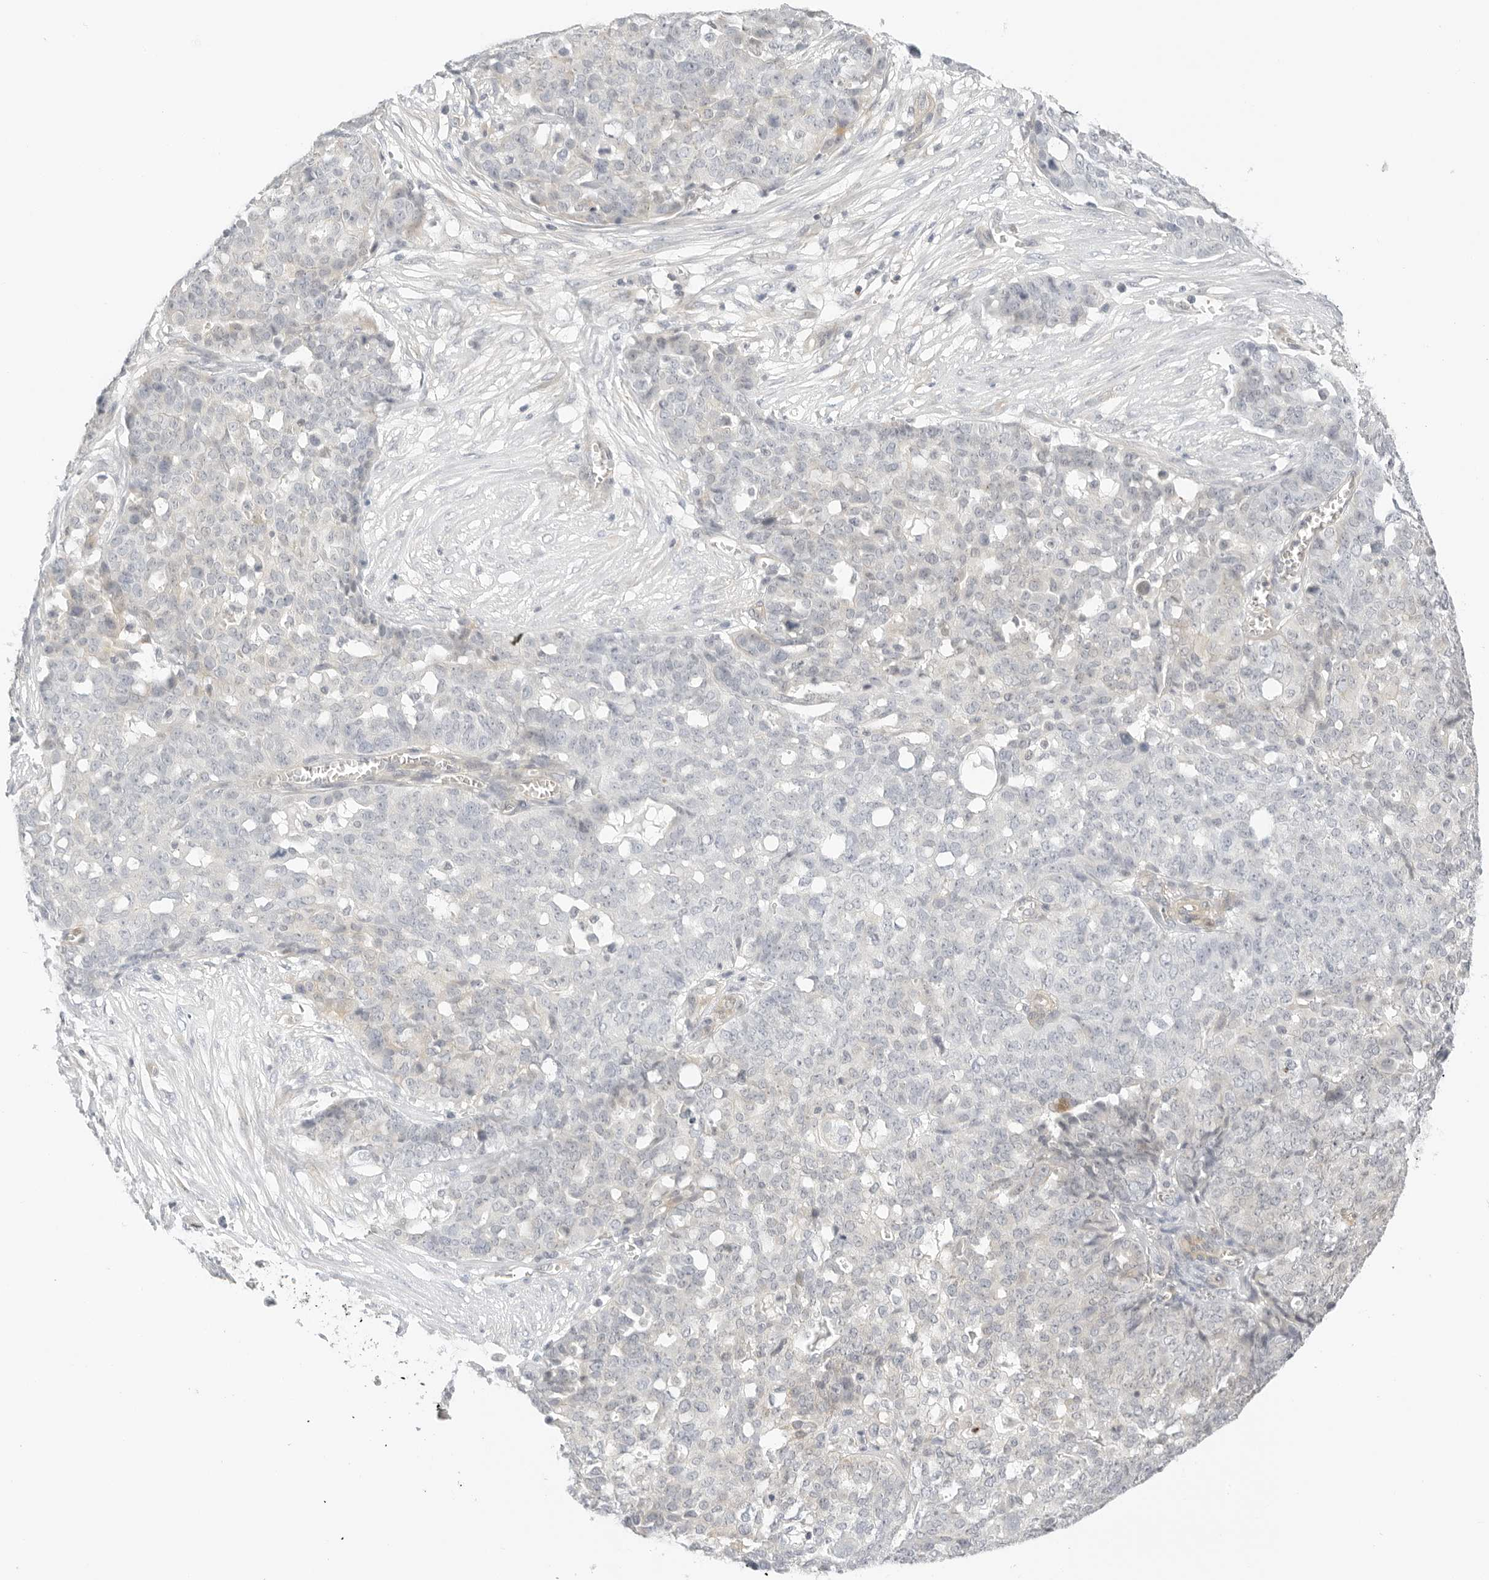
{"staining": {"intensity": "negative", "quantity": "none", "location": "none"}, "tissue": "ovarian cancer", "cell_type": "Tumor cells", "image_type": "cancer", "snomed": [{"axis": "morphology", "description": "Cystadenocarcinoma, serous, NOS"}, {"axis": "topography", "description": "Soft tissue"}, {"axis": "topography", "description": "Ovary"}], "caption": "Tumor cells show no significant staining in ovarian serous cystadenocarcinoma.", "gene": "OSCP1", "patient": {"sex": "female", "age": 57}}